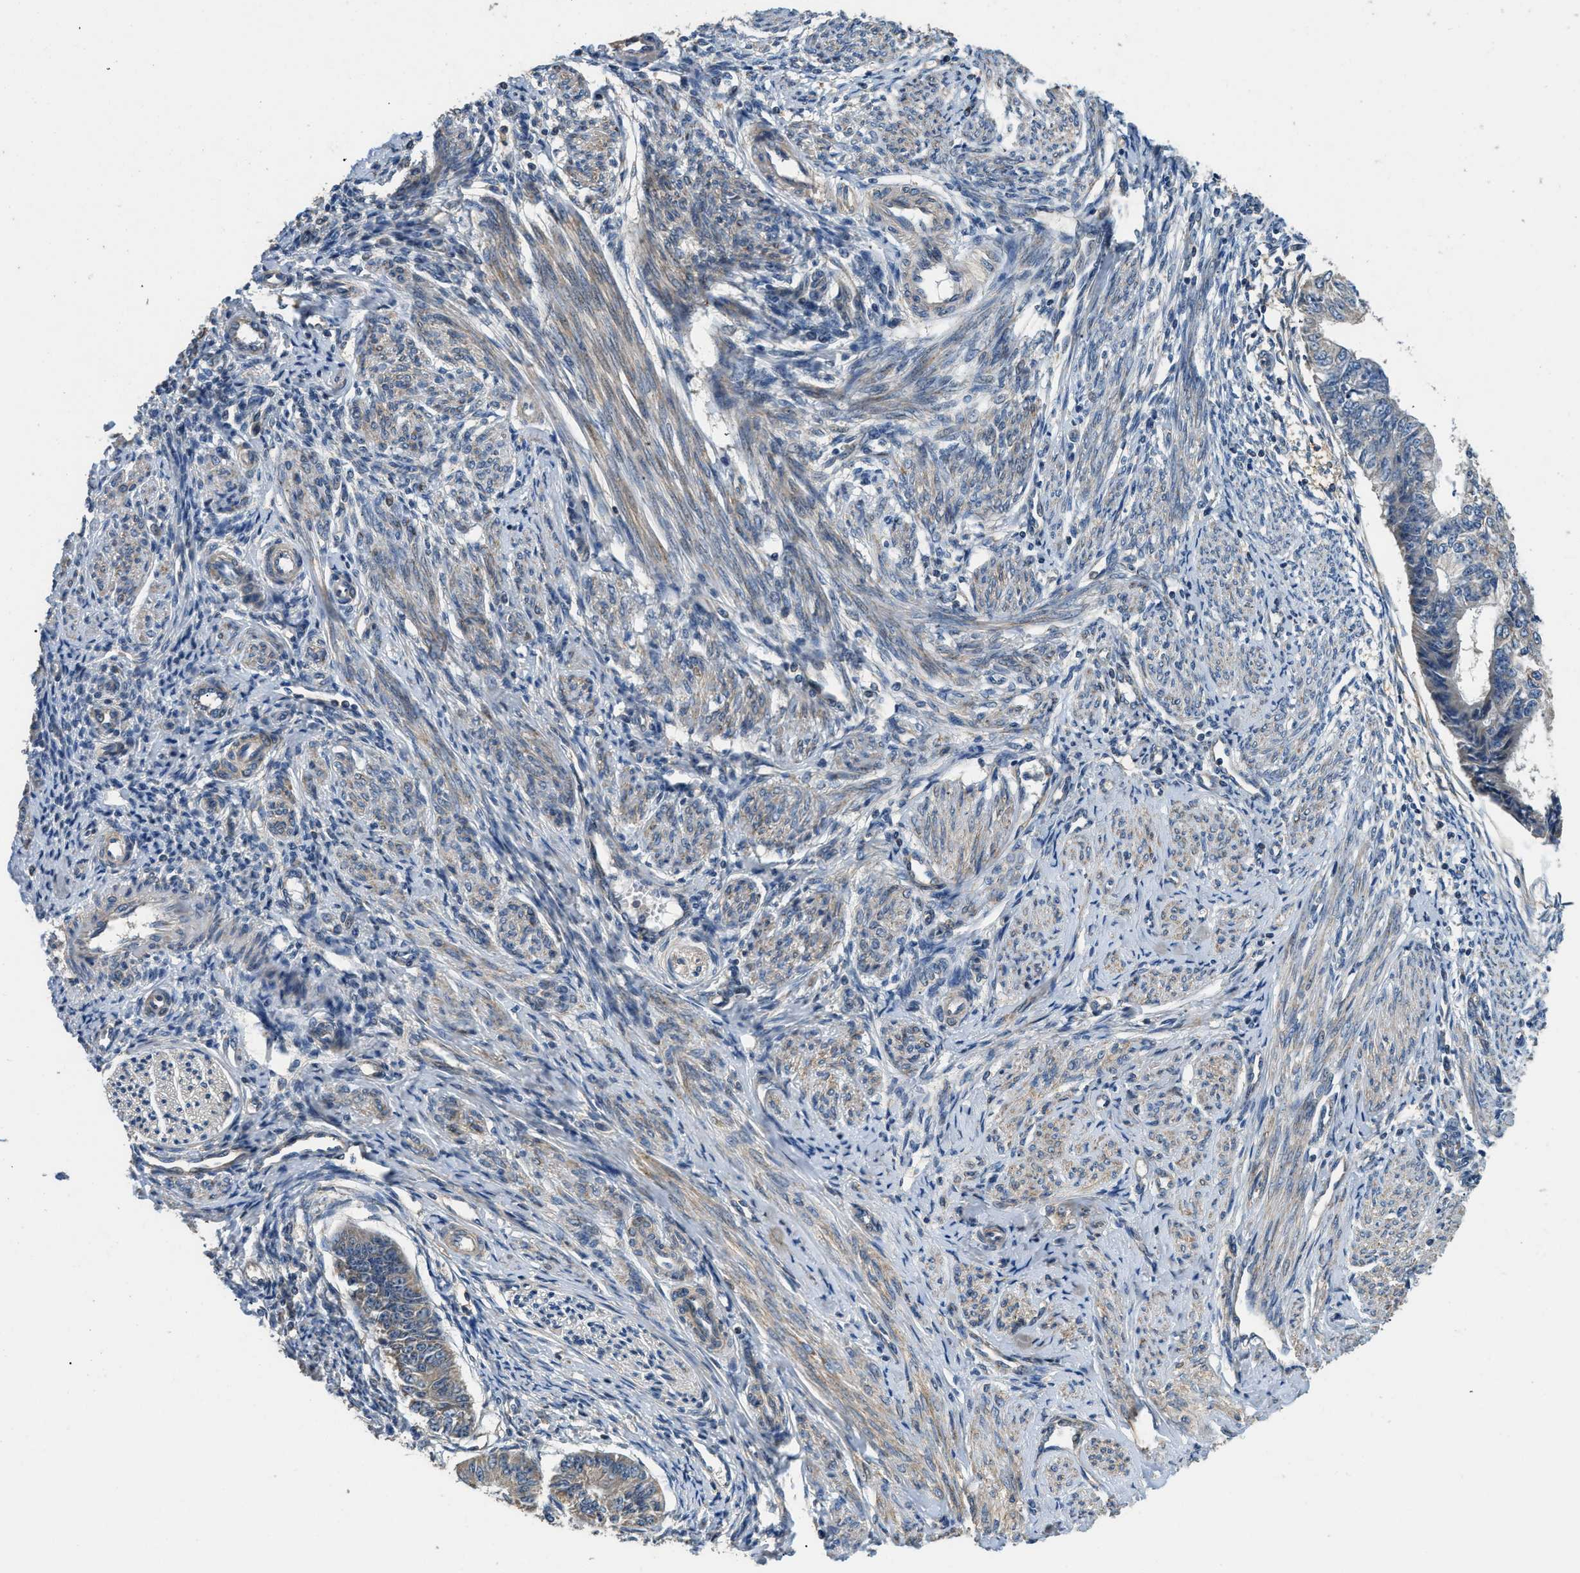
{"staining": {"intensity": "weak", "quantity": "25%-75%", "location": "cytoplasmic/membranous,nuclear"}, "tissue": "endometrial cancer", "cell_type": "Tumor cells", "image_type": "cancer", "snomed": [{"axis": "morphology", "description": "Adenocarcinoma, NOS"}, {"axis": "topography", "description": "Endometrium"}], "caption": "Weak cytoplasmic/membranous and nuclear staining is identified in about 25%-75% of tumor cells in endometrial cancer. (DAB = brown stain, brightfield microscopy at high magnification).", "gene": "SSH2", "patient": {"sex": "female", "age": 32}}